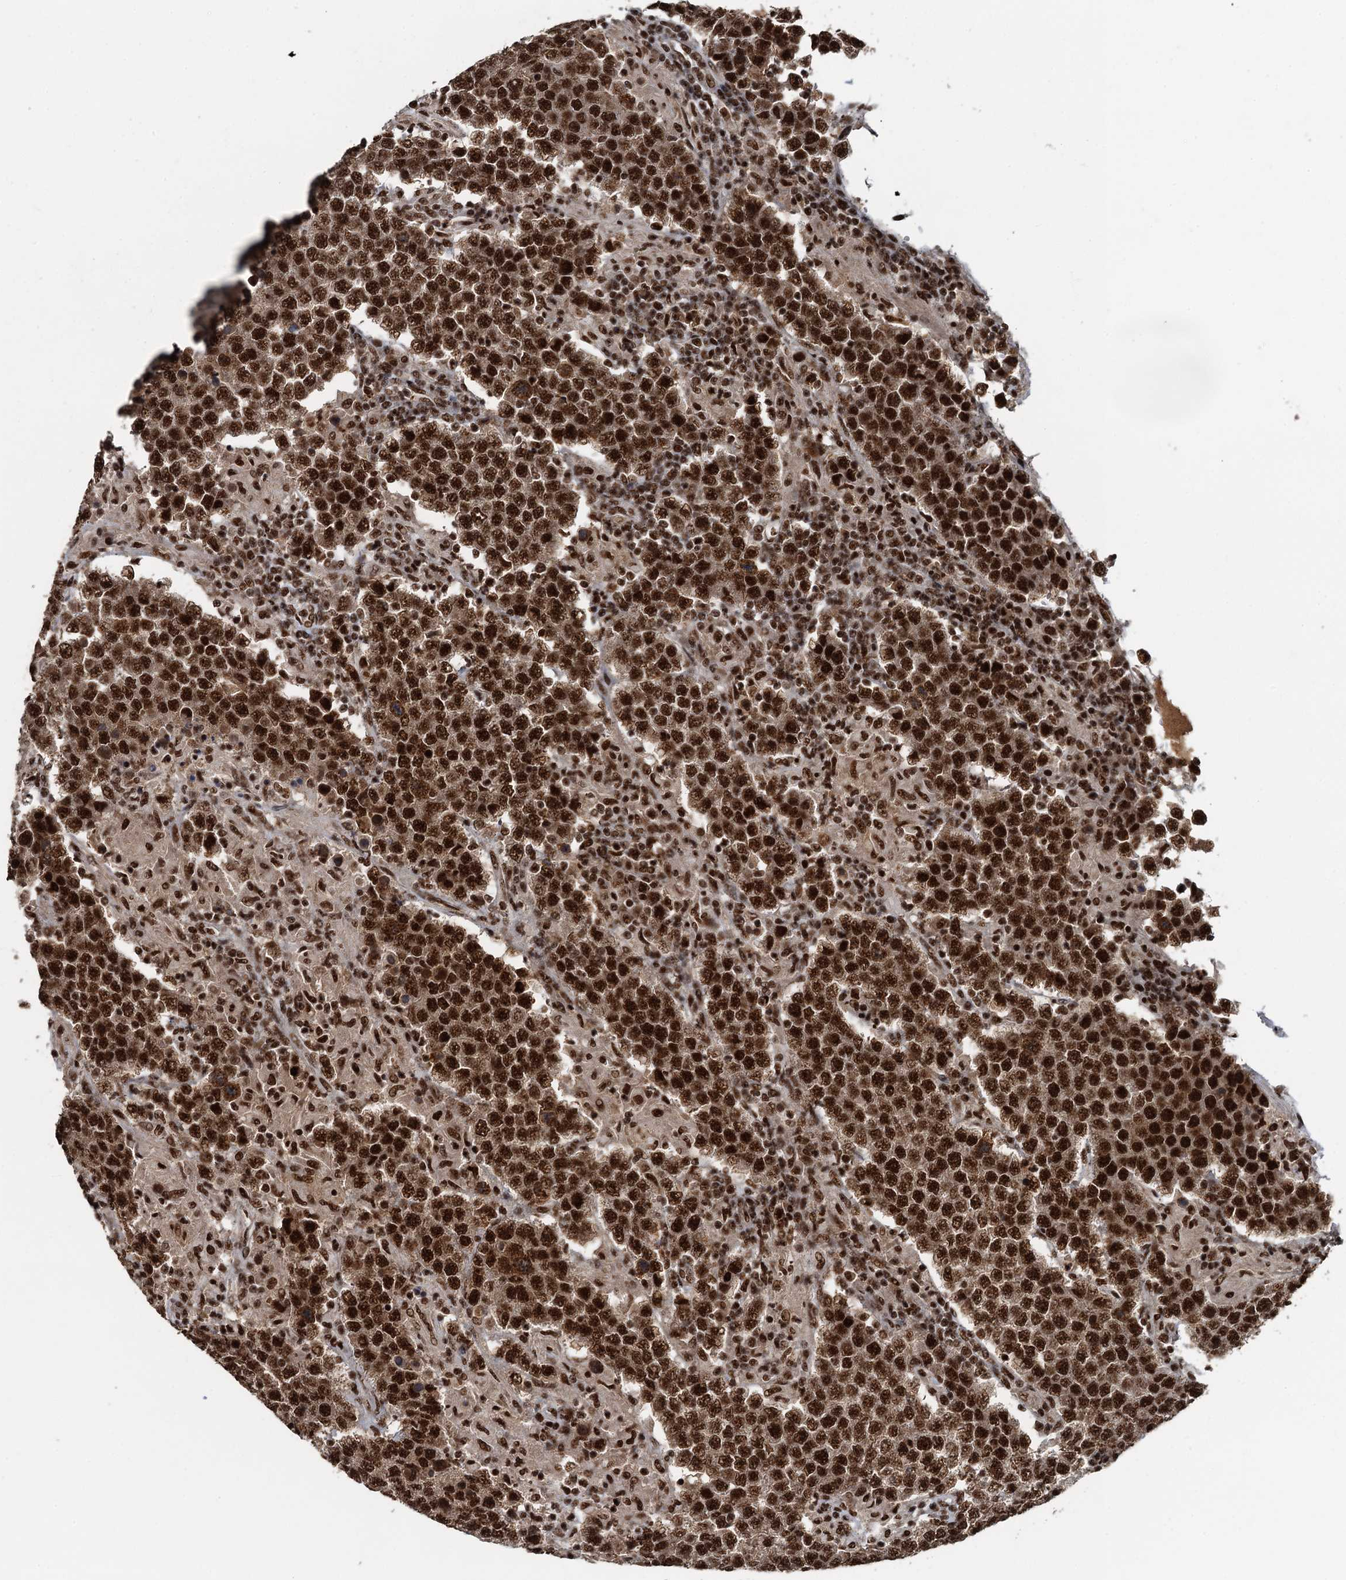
{"staining": {"intensity": "strong", "quantity": ">75%", "location": "nuclear"}, "tissue": "testis cancer", "cell_type": "Tumor cells", "image_type": "cancer", "snomed": [{"axis": "morphology", "description": "Normal tissue, NOS"}, {"axis": "morphology", "description": "Urothelial carcinoma, High grade"}, {"axis": "morphology", "description": "Seminoma, NOS"}, {"axis": "morphology", "description": "Carcinoma, Embryonal, NOS"}, {"axis": "topography", "description": "Urinary bladder"}, {"axis": "topography", "description": "Testis"}], "caption": "High-power microscopy captured an immunohistochemistry photomicrograph of testis high-grade urothelial carcinoma, revealing strong nuclear positivity in approximately >75% of tumor cells.", "gene": "ZC3H18", "patient": {"sex": "male", "age": 41}}